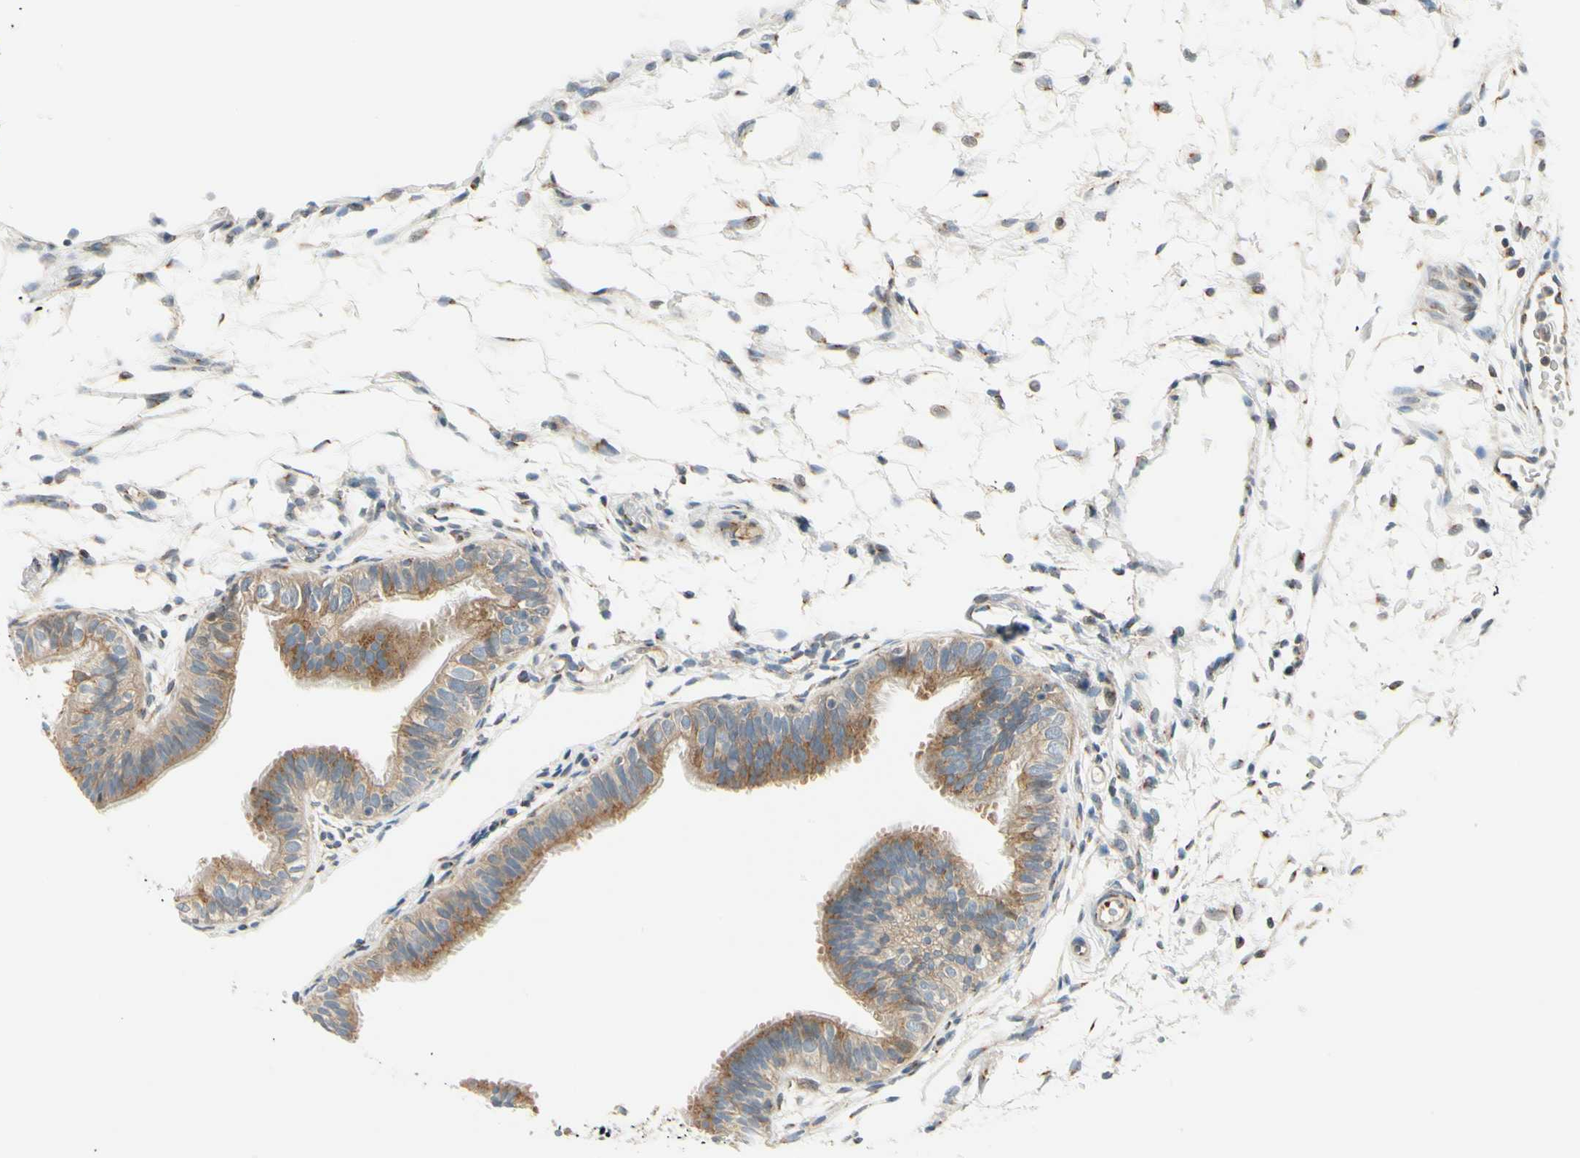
{"staining": {"intensity": "moderate", "quantity": ">75%", "location": "cytoplasmic/membranous"}, "tissue": "fallopian tube", "cell_type": "Glandular cells", "image_type": "normal", "snomed": [{"axis": "morphology", "description": "Normal tissue, NOS"}, {"axis": "morphology", "description": "Dermoid, NOS"}, {"axis": "topography", "description": "Fallopian tube"}], "caption": "IHC (DAB (3,3'-diaminobenzidine)) staining of unremarkable human fallopian tube demonstrates moderate cytoplasmic/membranous protein staining in approximately >75% of glandular cells. Nuclei are stained in blue.", "gene": "MANSC1", "patient": {"sex": "female", "age": 33}}